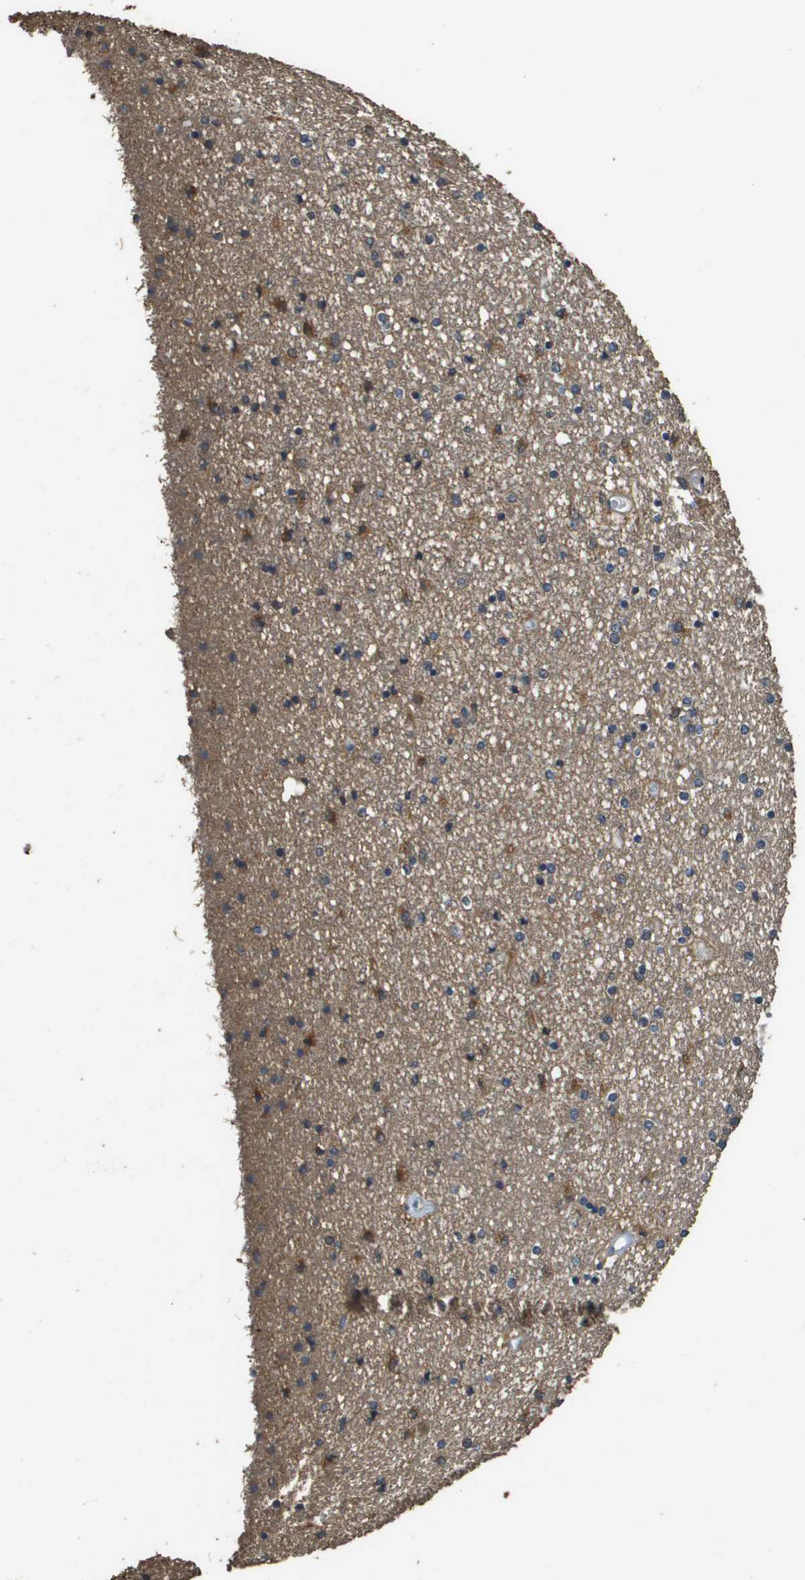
{"staining": {"intensity": "moderate", "quantity": "<25%", "location": "cytoplasmic/membranous"}, "tissue": "caudate", "cell_type": "Glial cells", "image_type": "normal", "snomed": [{"axis": "morphology", "description": "Normal tissue, NOS"}, {"axis": "topography", "description": "Lateral ventricle wall"}], "caption": "Caudate stained with a brown dye shows moderate cytoplasmic/membranous positive expression in approximately <25% of glial cells.", "gene": "RAB6B", "patient": {"sex": "female", "age": 54}}